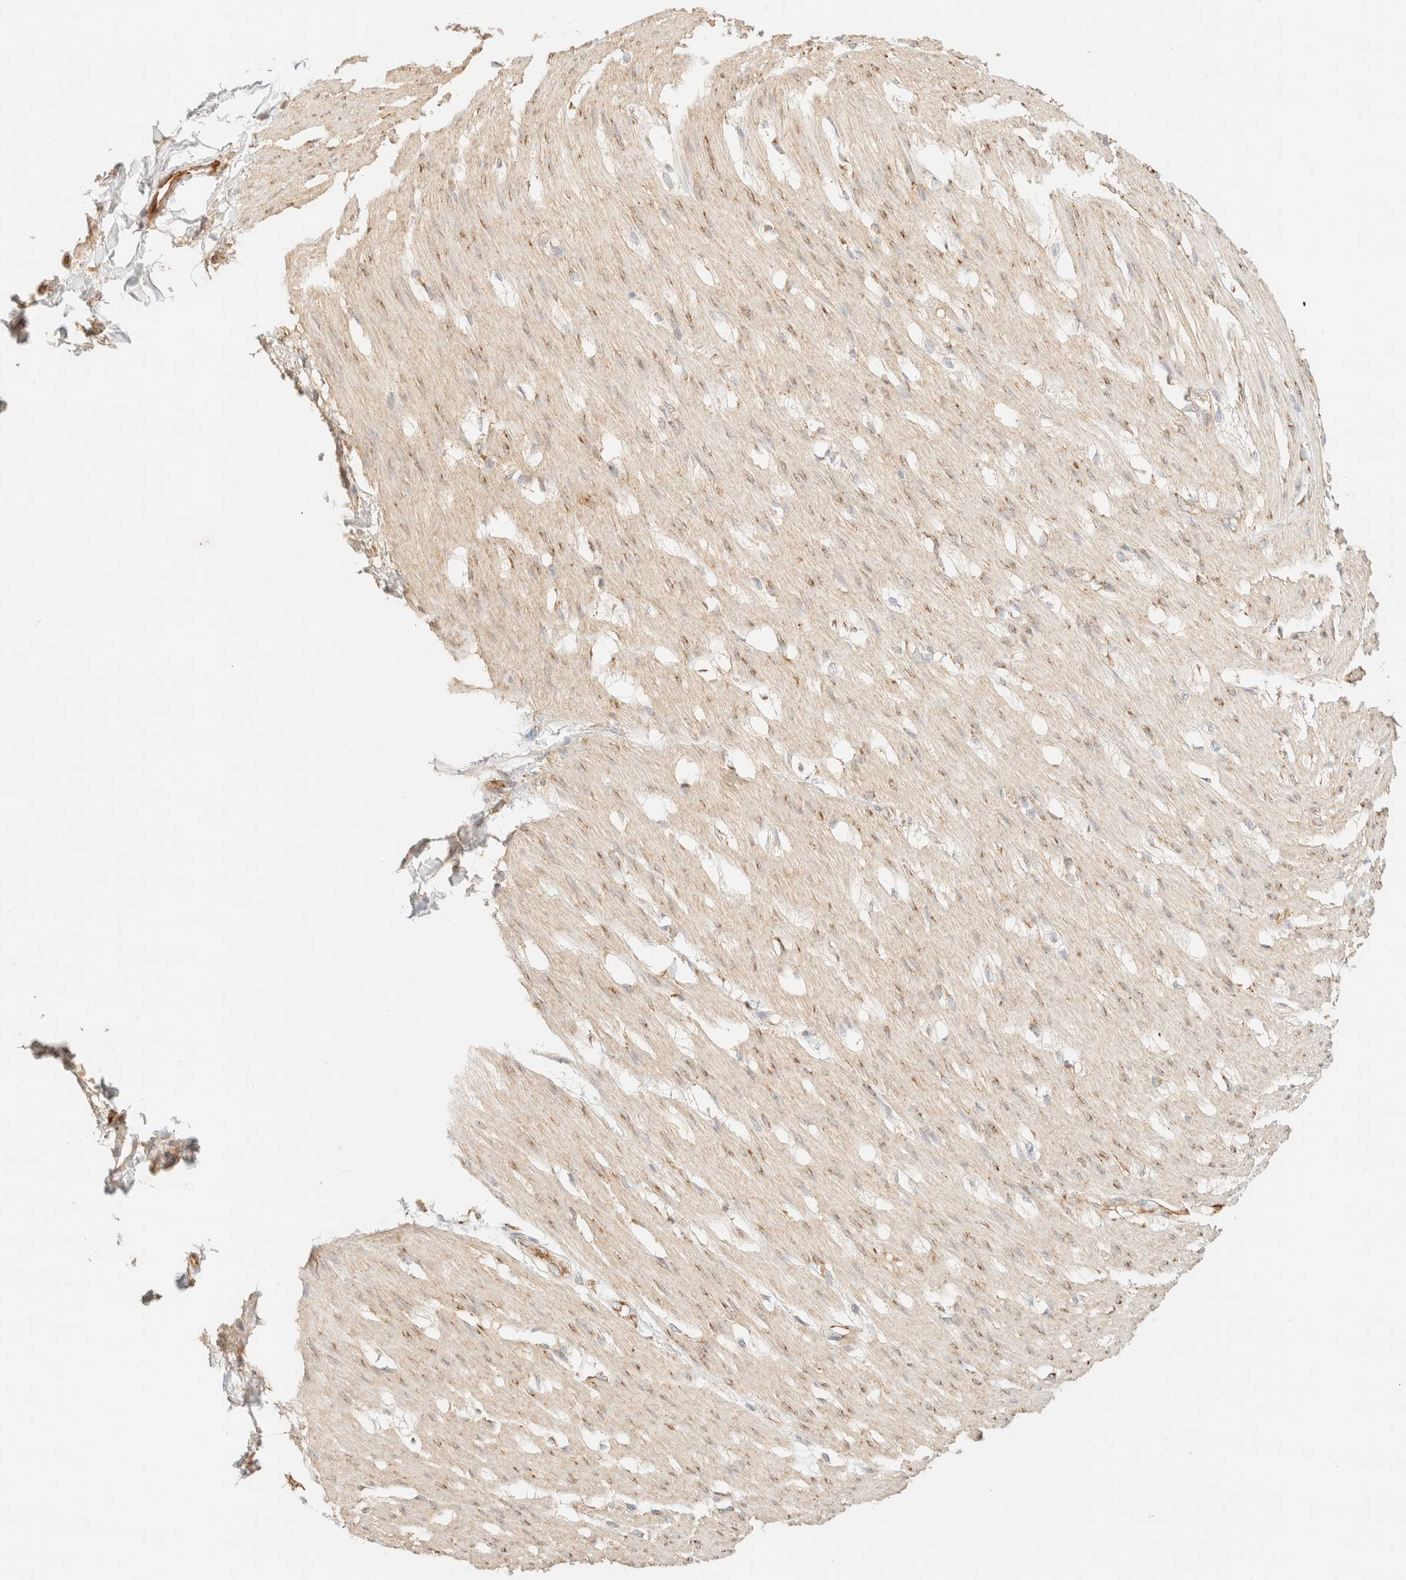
{"staining": {"intensity": "weak", "quantity": ">75%", "location": "cytoplasmic/membranous"}, "tissue": "smooth muscle", "cell_type": "Smooth muscle cells", "image_type": "normal", "snomed": [{"axis": "morphology", "description": "Normal tissue, NOS"}, {"axis": "morphology", "description": "Adenocarcinoma, NOS"}, {"axis": "topography", "description": "Smooth muscle"}, {"axis": "topography", "description": "Colon"}], "caption": "IHC histopathology image of normal human smooth muscle stained for a protein (brown), which exhibits low levels of weak cytoplasmic/membranous staining in about >75% of smooth muscle cells.", "gene": "SPARCL1", "patient": {"sex": "male", "age": 14}}